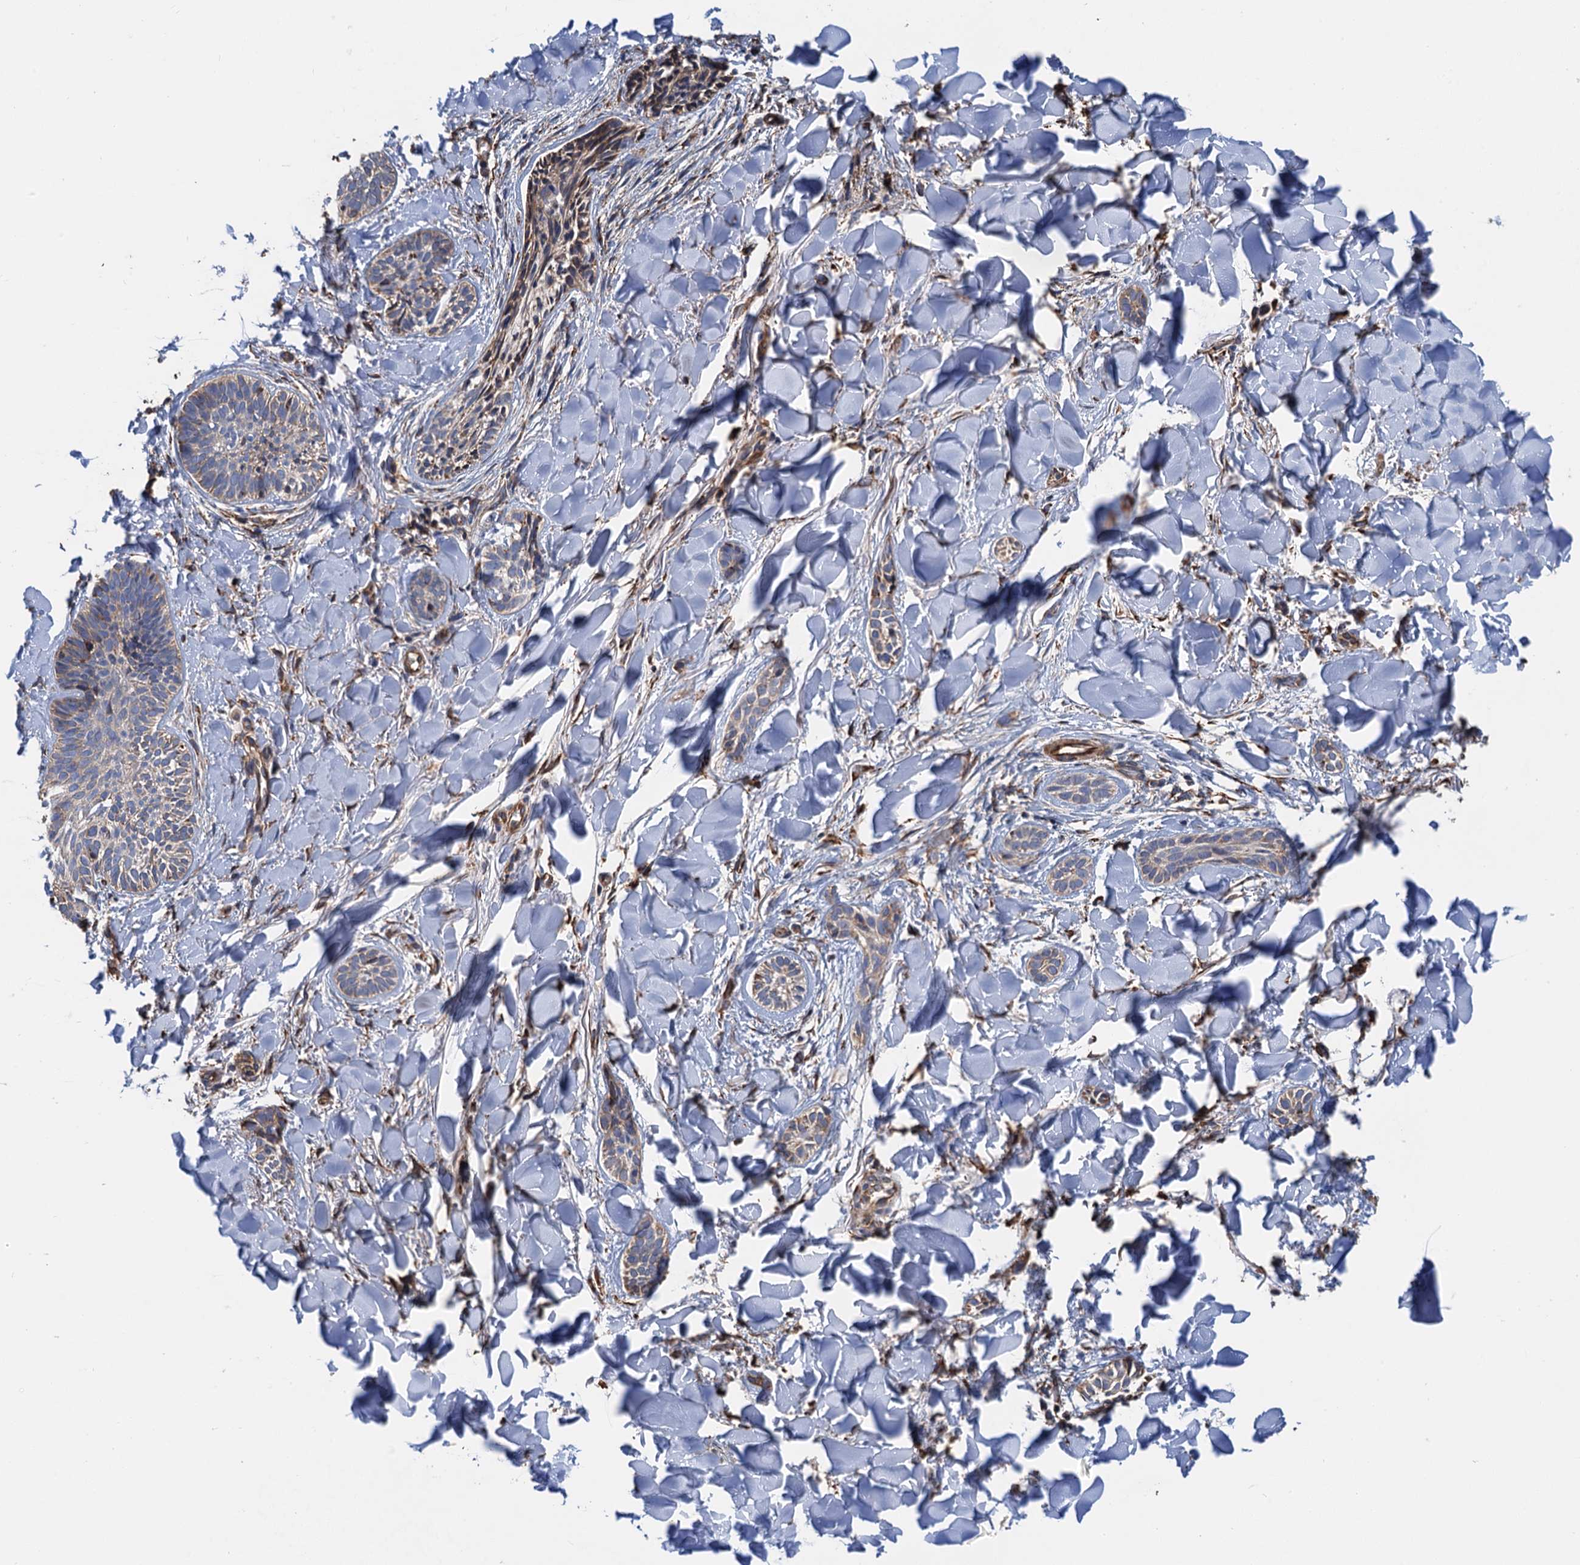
{"staining": {"intensity": "weak", "quantity": "25%-75%", "location": "cytoplasmic/membranous"}, "tissue": "skin cancer", "cell_type": "Tumor cells", "image_type": "cancer", "snomed": [{"axis": "morphology", "description": "Basal cell carcinoma"}, {"axis": "topography", "description": "Skin"}], "caption": "This is a micrograph of immunohistochemistry (IHC) staining of skin basal cell carcinoma, which shows weak staining in the cytoplasmic/membranous of tumor cells.", "gene": "CNNM1", "patient": {"sex": "female", "age": 59}}